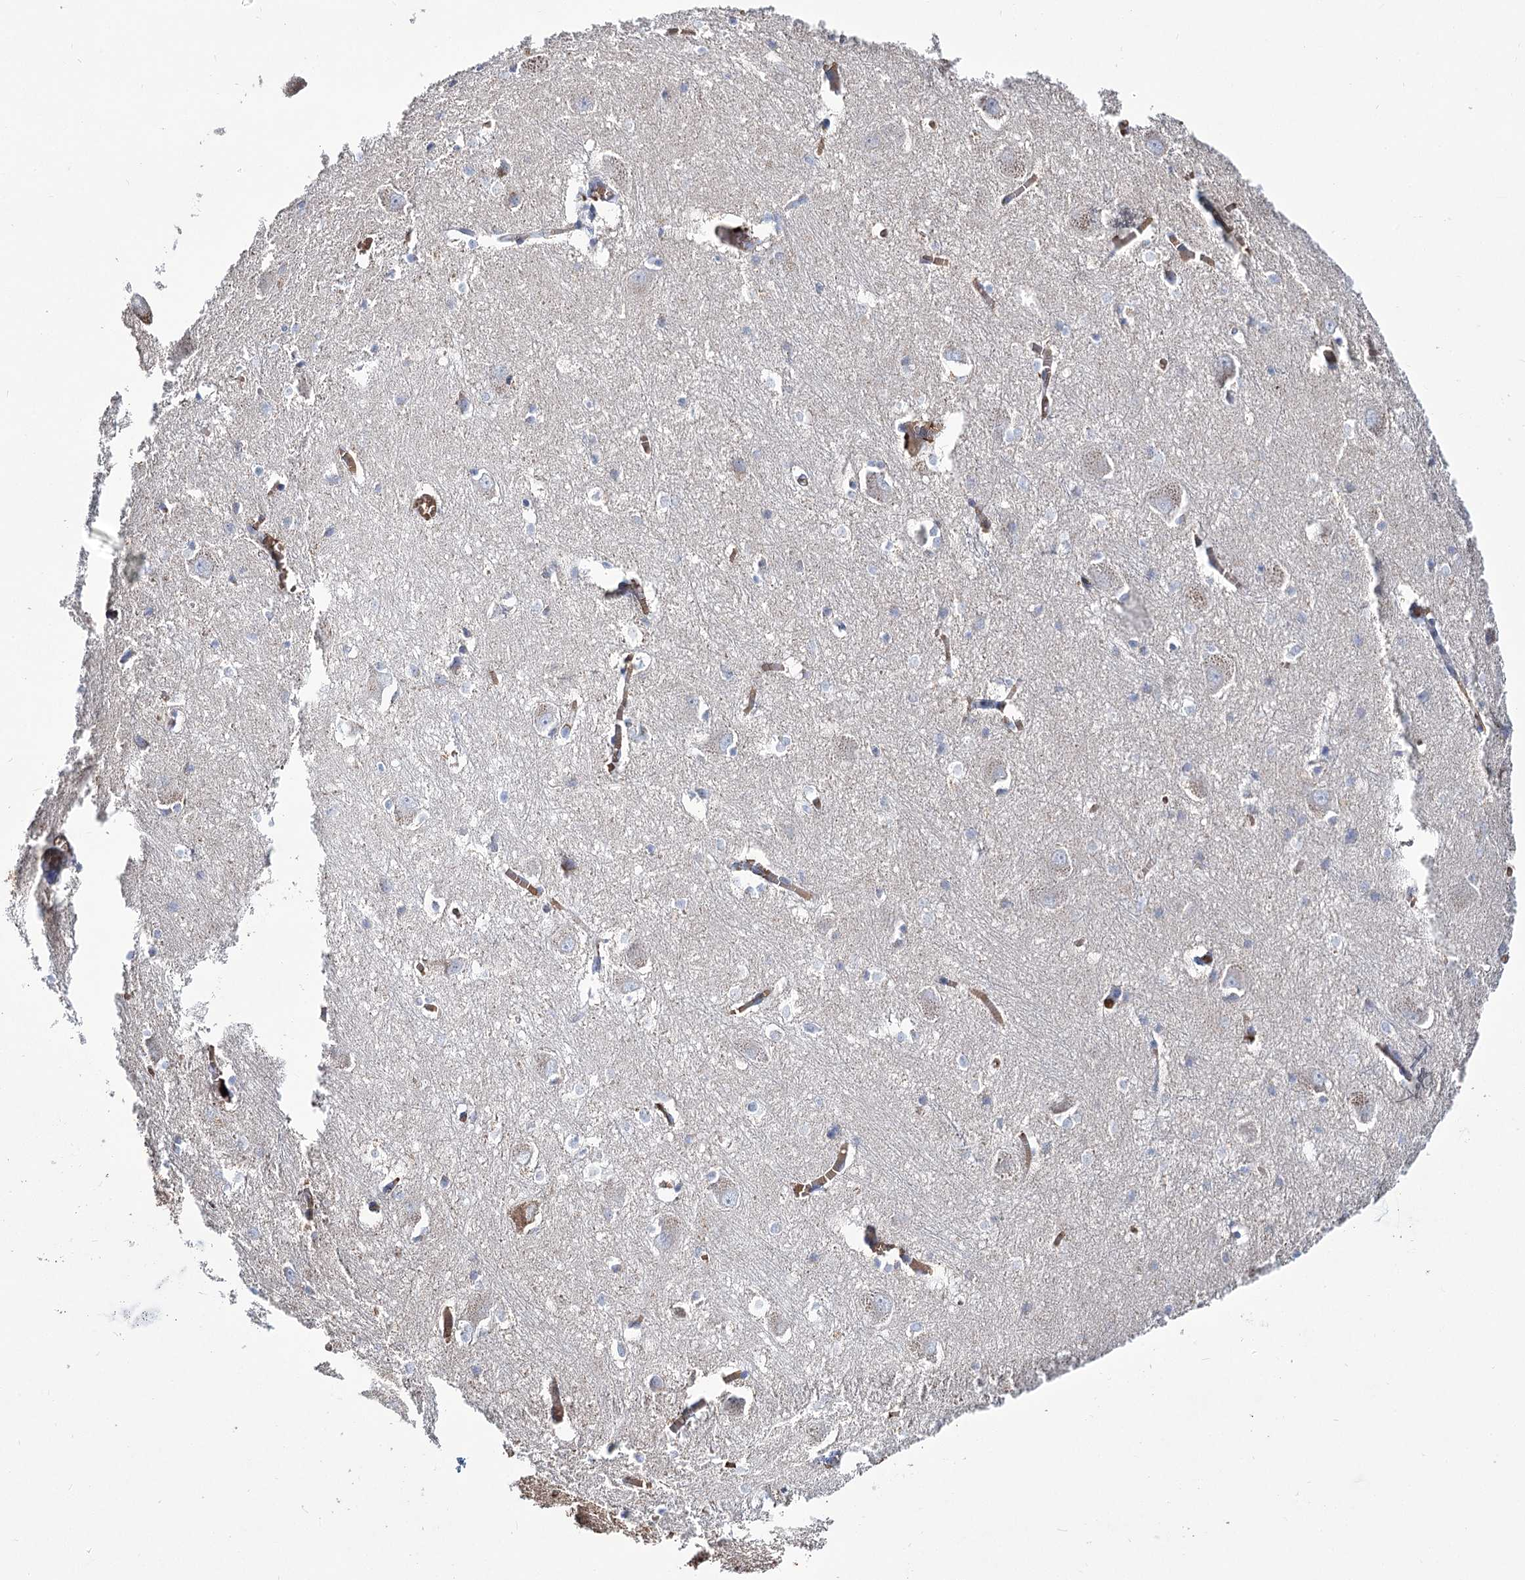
{"staining": {"intensity": "negative", "quantity": "none", "location": "none"}, "tissue": "caudate", "cell_type": "Glial cells", "image_type": "normal", "snomed": [{"axis": "morphology", "description": "Normal tissue, NOS"}, {"axis": "topography", "description": "Lateral ventricle wall"}], "caption": "Histopathology image shows no protein positivity in glial cells of unremarkable caudate.", "gene": "GBF1", "patient": {"sex": "male", "age": 37}}